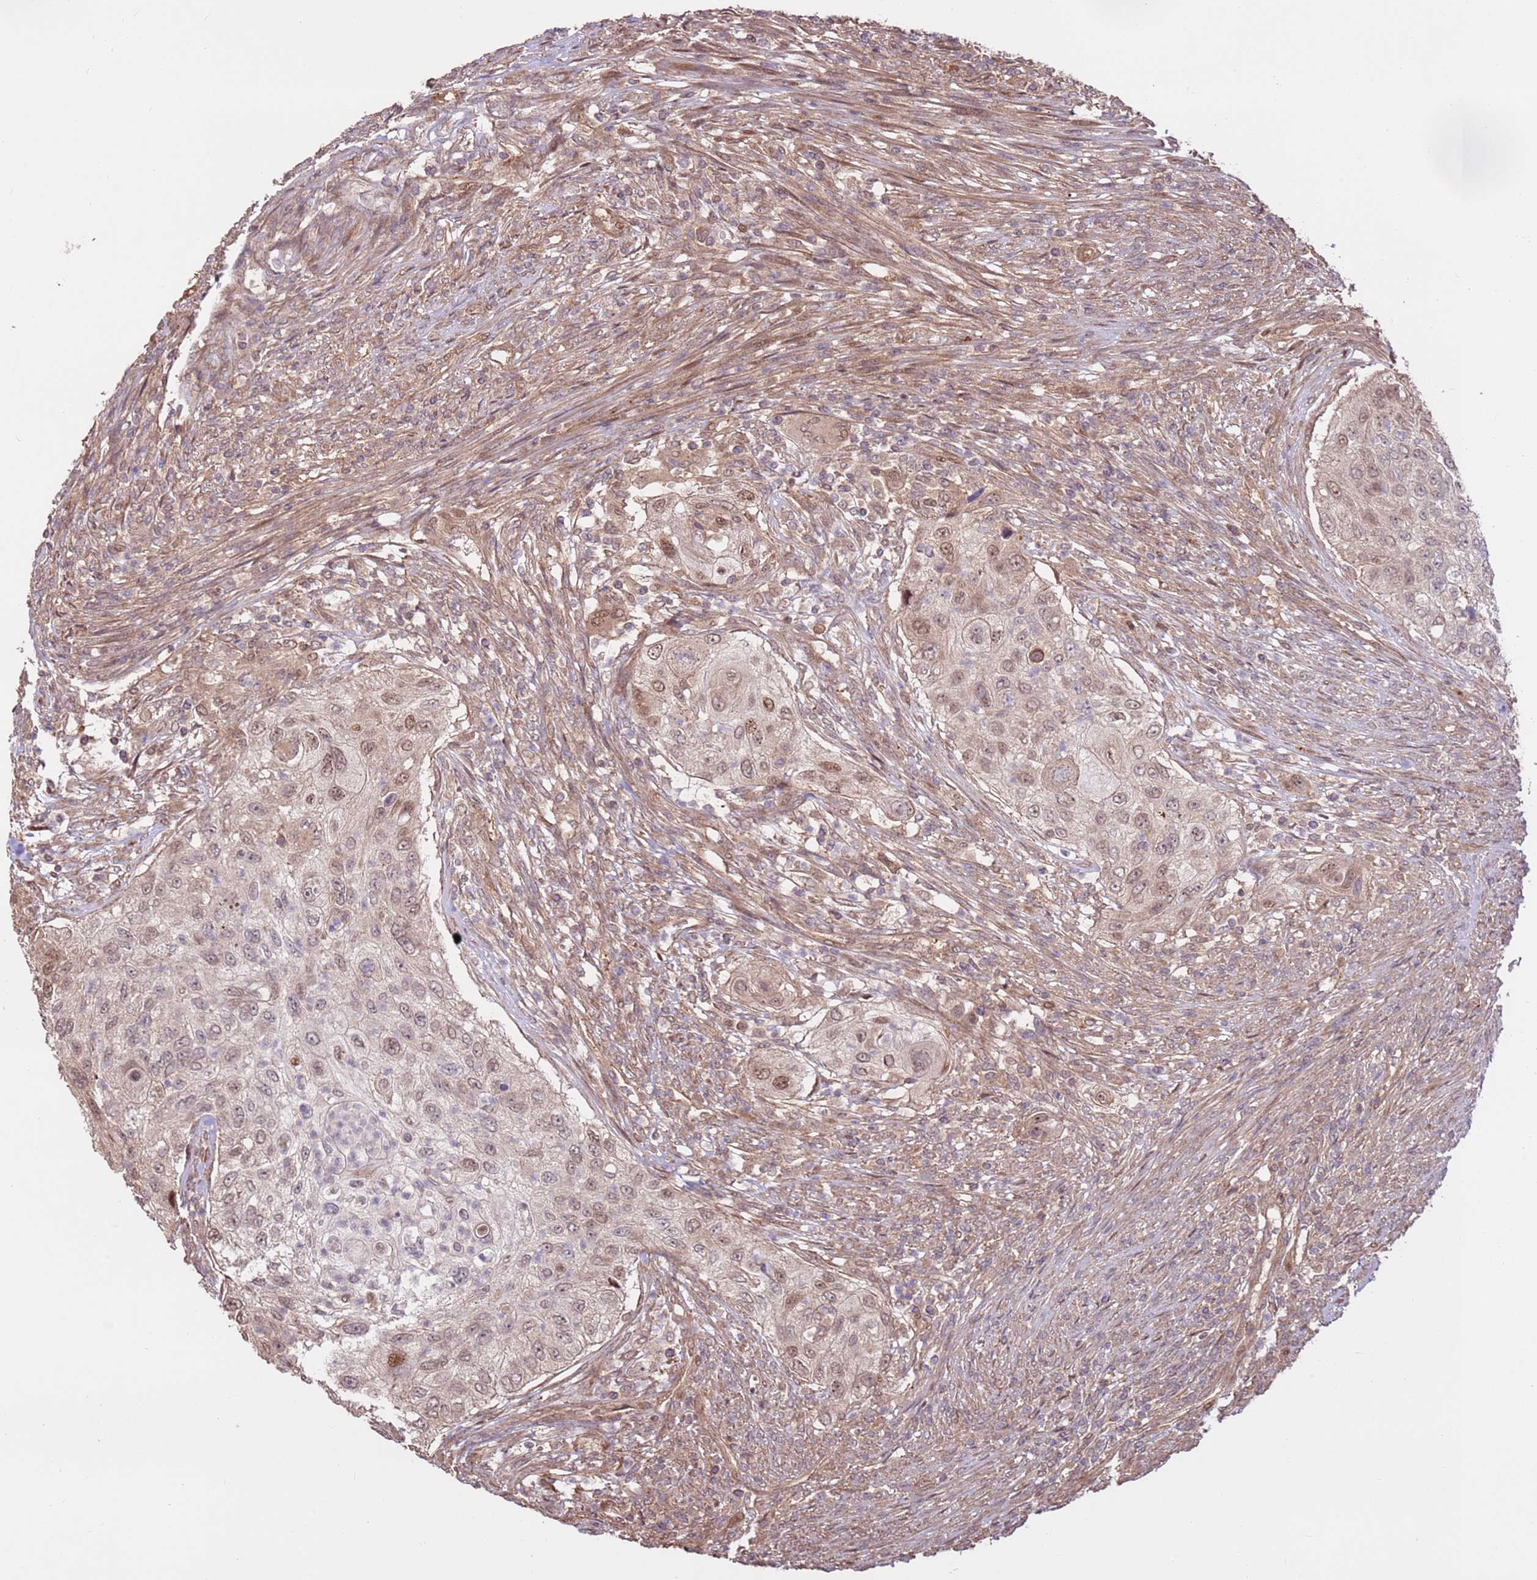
{"staining": {"intensity": "moderate", "quantity": "25%-75%", "location": "nuclear"}, "tissue": "urothelial cancer", "cell_type": "Tumor cells", "image_type": "cancer", "snomed": [{"axis": "morphology", "description": "Urothelial carcinoma, High grade"}, {"axis": "topography", "description": "Urinary bladder"}], "caption": "The photomicrograph shows staining of urothelial cancer, revealing moderate nuclear protein staining (brown color) within tumor cells.", "gene": "CCDC112", "patient": {"sex": "female", "age": 60}}